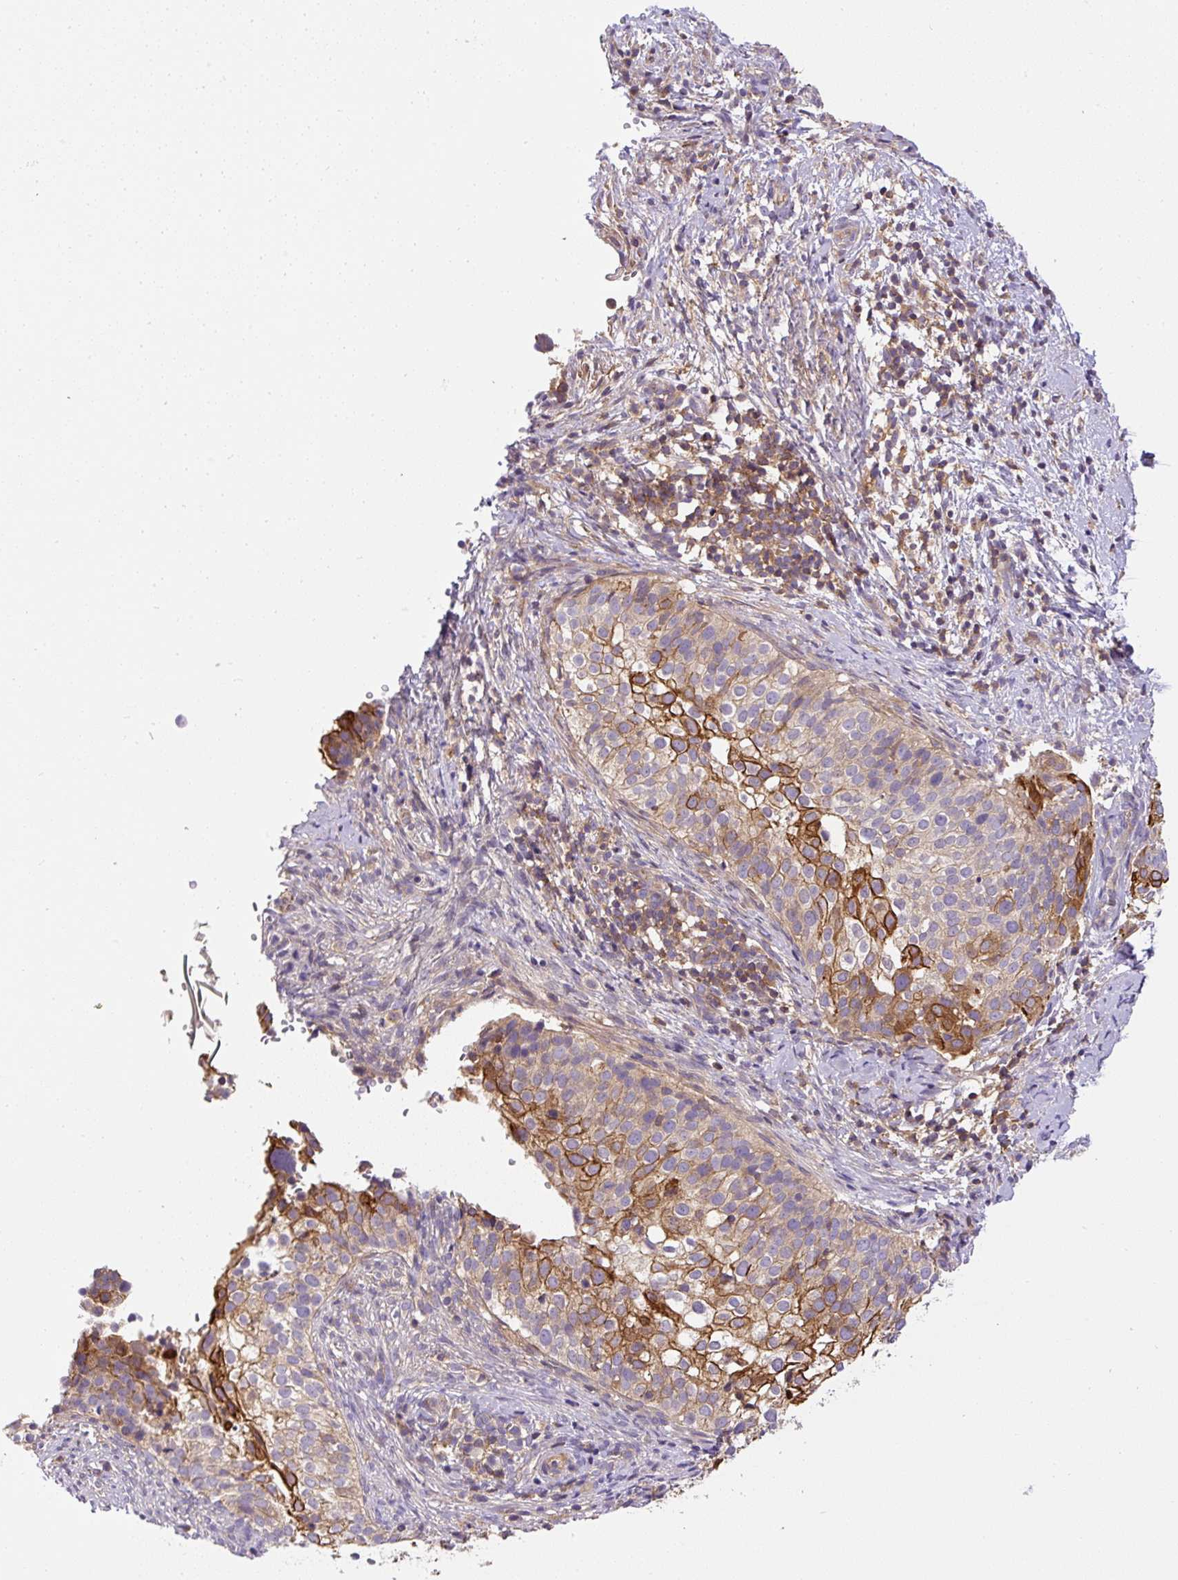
{"staining": {"intensity": "strong", "quantity": "<25%", "location": "cytoplasmic/membranous"}, "tissue": "cervical cancer", "cell_type": "Tumor cells", "image_type": "cancer", "snomed": [{"axis": "morphology", "description": "Squamous cell carcinoma, NOS"}, {"axis": "topography", "description": "Cervix"}], "caption": "Brown immunohistochemical staining in squamous cell carcinoma (cervical) displays strong cytoplasmic/membranous positivity in about <25% of tumor cells.", "gene": "CCDC28A", "patient": {"sex": "female", "age": 44}}